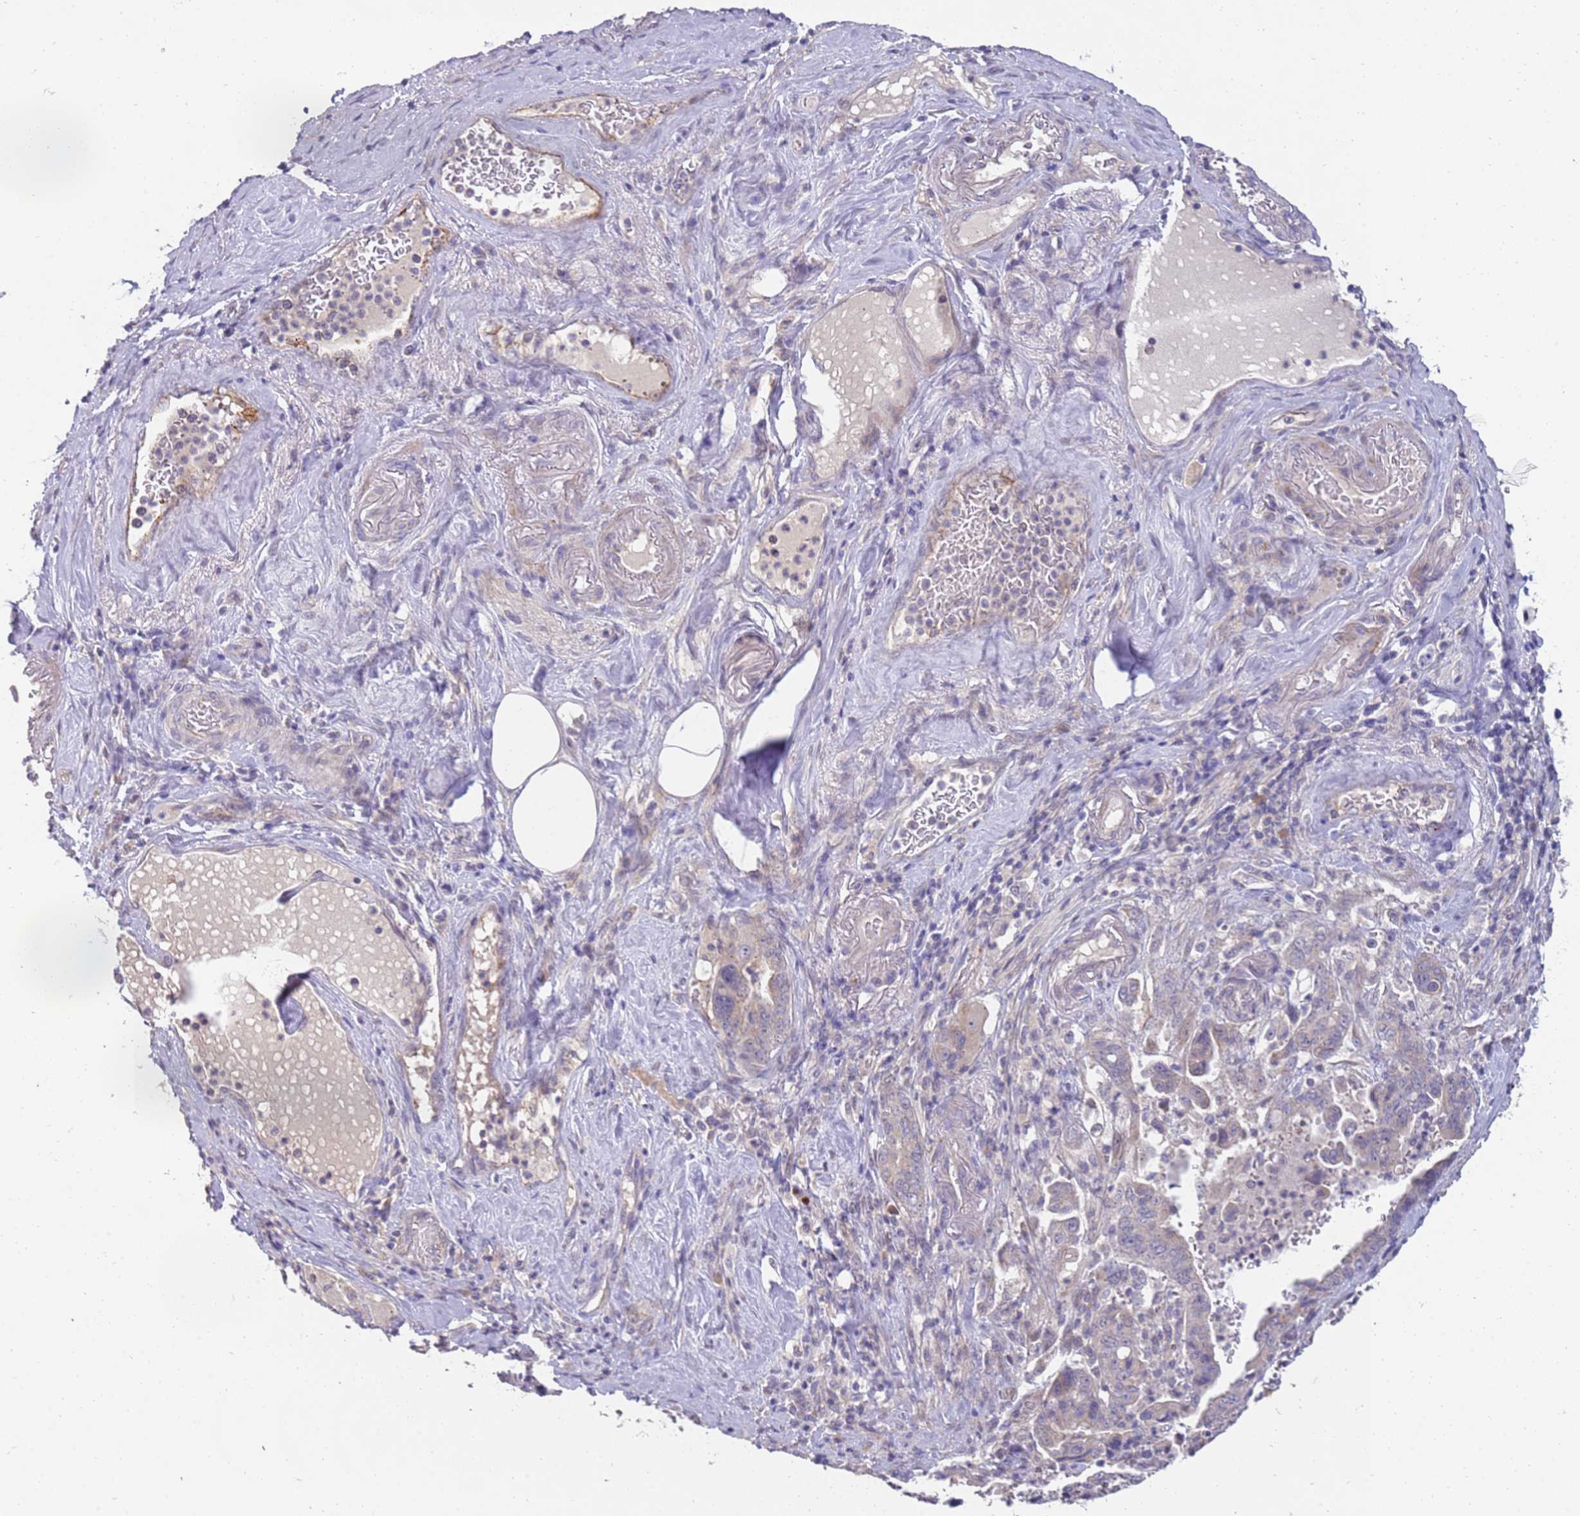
{"staining": {"intensity": "weak", "quantity": "25%-75%", "location": "cytoplasmic/membranous"}, "tissue": "pancreatic cancer", "cell_type": "Tumor cells", "image_type": "cancer", "snomed": [{"axis": "morphology", "description": "Adenocarcinoma, NOS"}, {"axis": "topography", "description": "Pancreas"}], "caption": "Pancreatic cancer (adenocarcinoma) stained for a protein displays weak cytoplasmic/membranous positivity in tumor cells.", "gene": "NMUR2", "patient": {"sex": "male", "age": 70}}